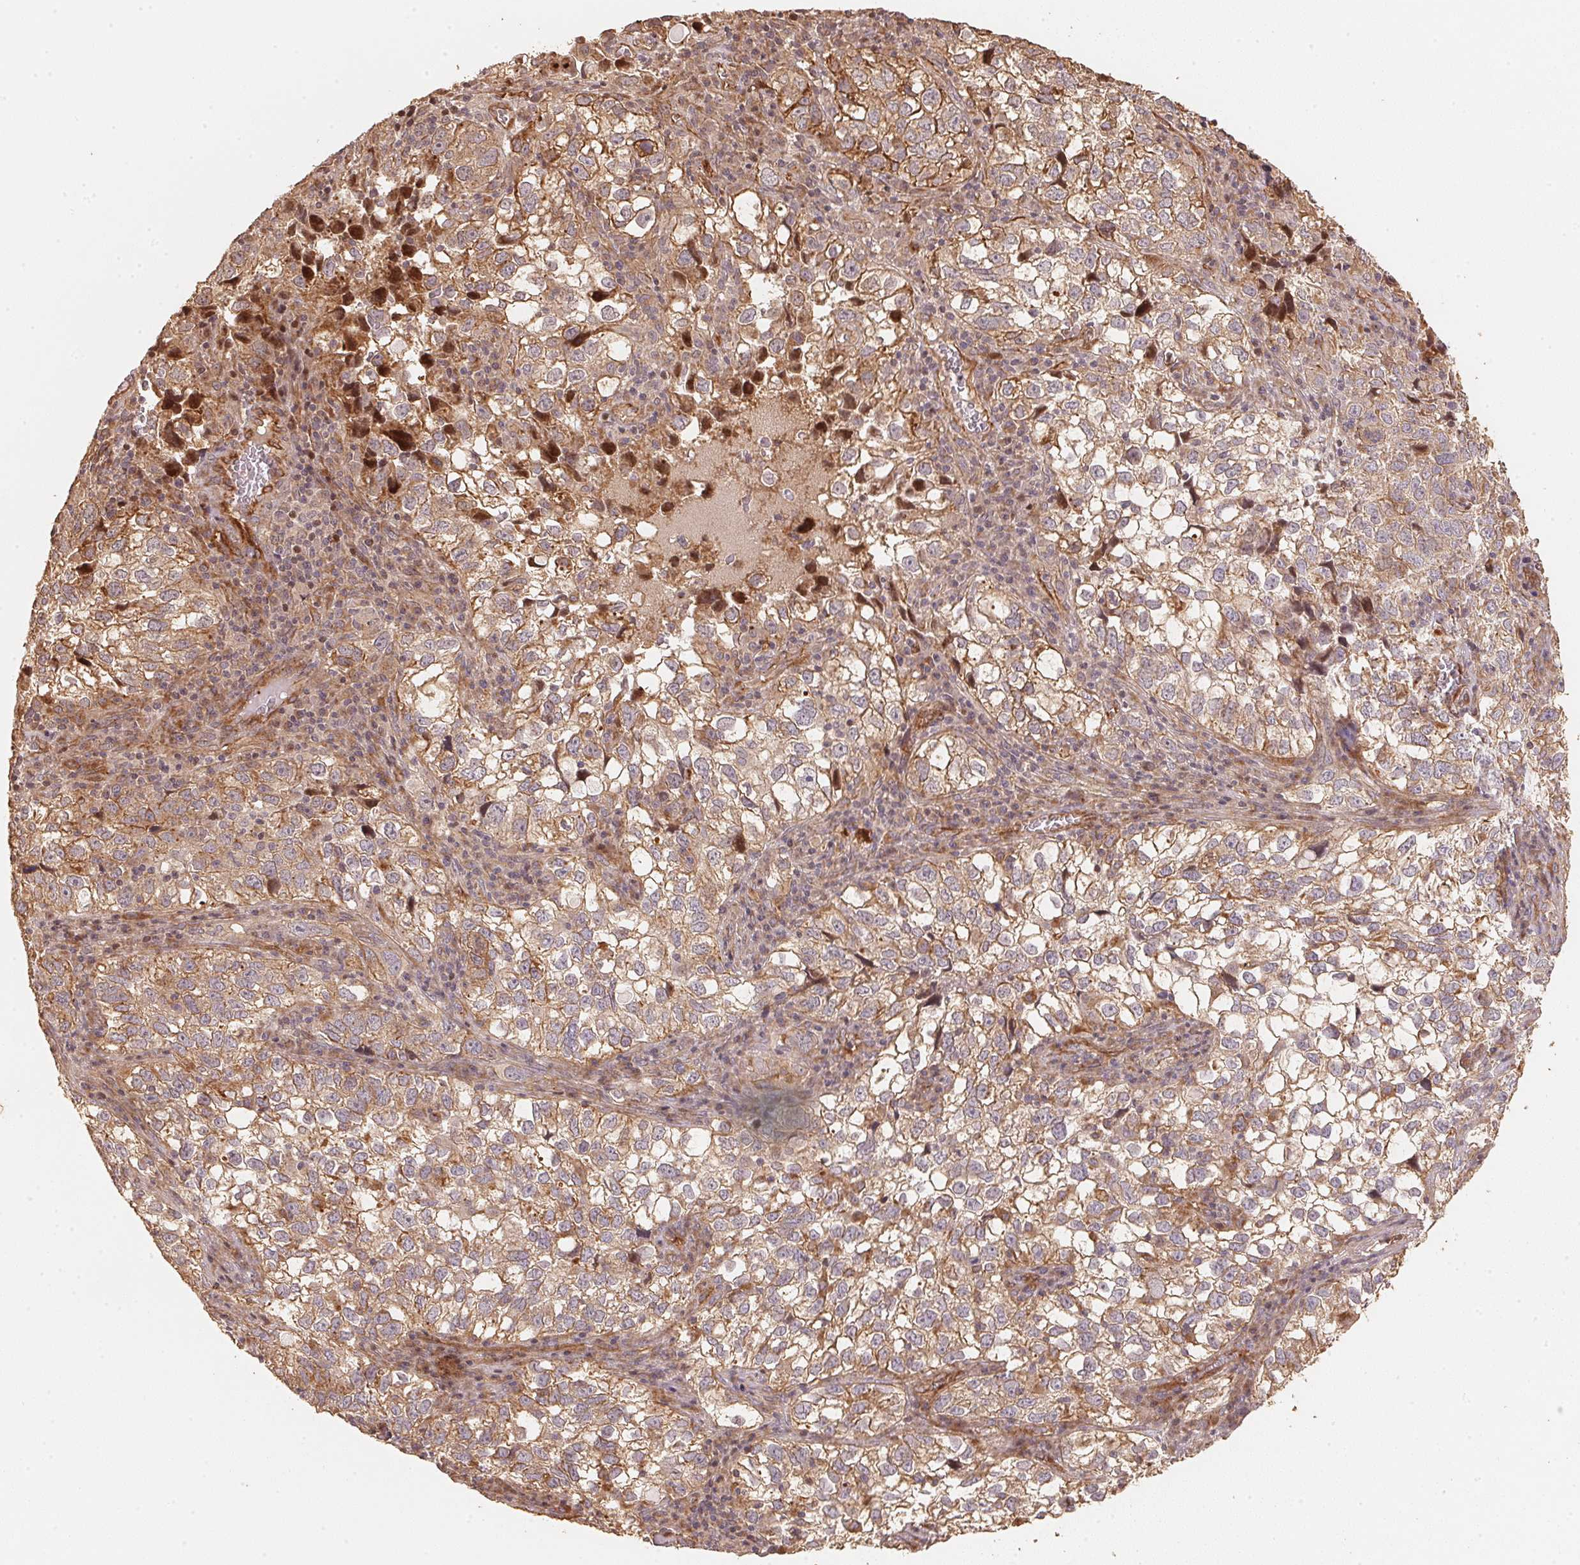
{"staining": {"intensity": "moderate", "quantity": ">75%", "location": "cytoplasmic/membranous"}, "tissue": "cervical cancer", "cell_type": "Tumor cells", "image_type": "cancer", "snomed": [{"axis": "morphology", "description": "Squamous cell carcinoma, NOS"}, {"axis": "topography", "description": "Cervix"}], "caption": "Protein staining exhibits moderate cytoplasmic/membranous staining in approximately >75% of tumor cells in cervical cancer. (brown staining indicates protein expression, while blue staining denotes nuclei).", "gene": "TMEM222", "patient": {"sex": "female", "age": 55}}